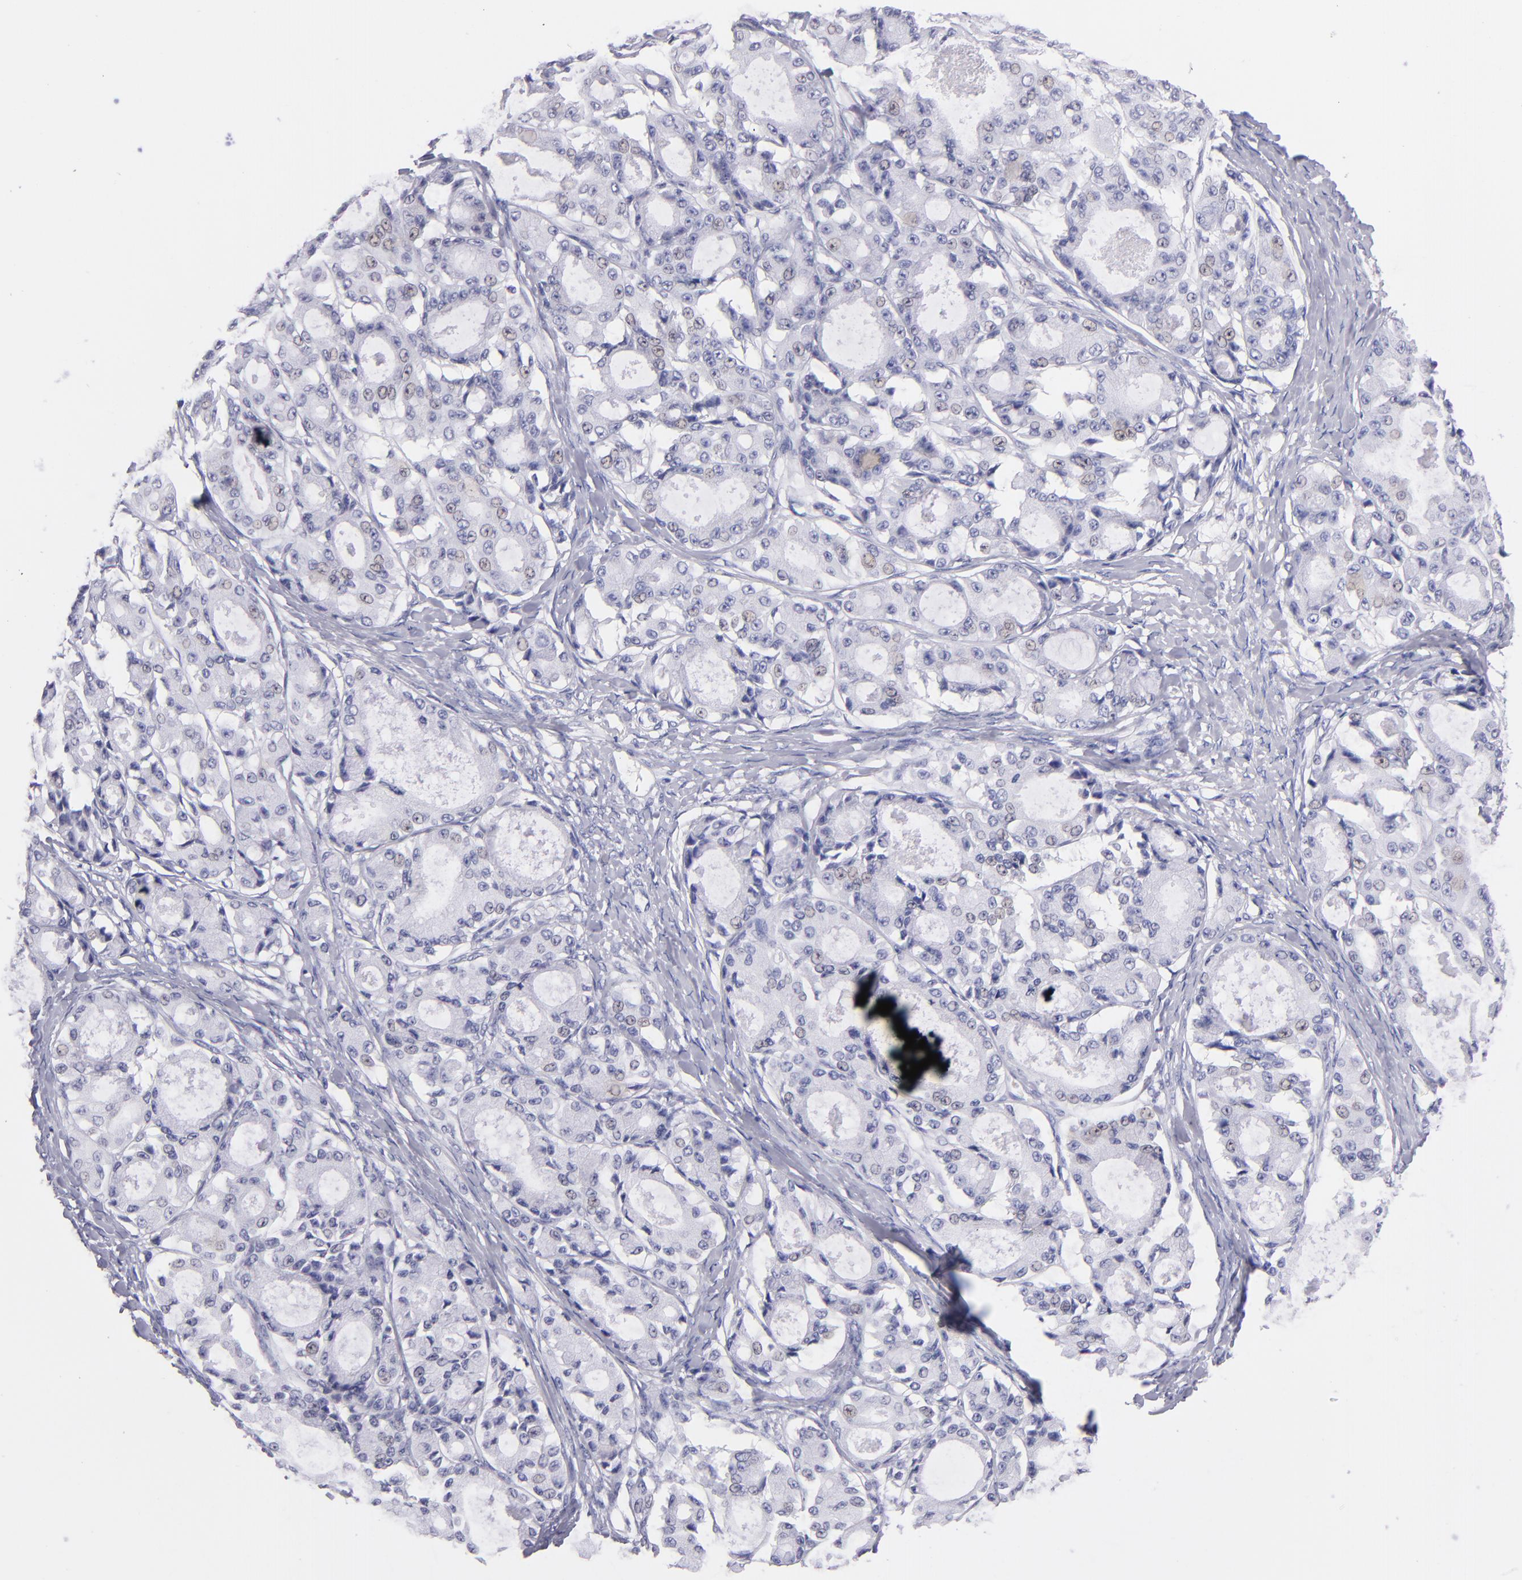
{"staining": {"intensity": "negative", "quantity": "none", "location": "none"}, "tissue": "ovarian cancer", "cell_type": "Tumor cells", "image_type": "cancer", "snomed": [{"axis": "morphology", "description": "Carcinoma, endometroid"}, {"axis": "topography", "description": "Ovary"}], "caption": "Immunohistochemistry of human ovarian cancer (endometroid carcinoma) shows no positivity in tumor cells.", "gene": "PRF1", "patient": {"sex": "female", "age": 61}}